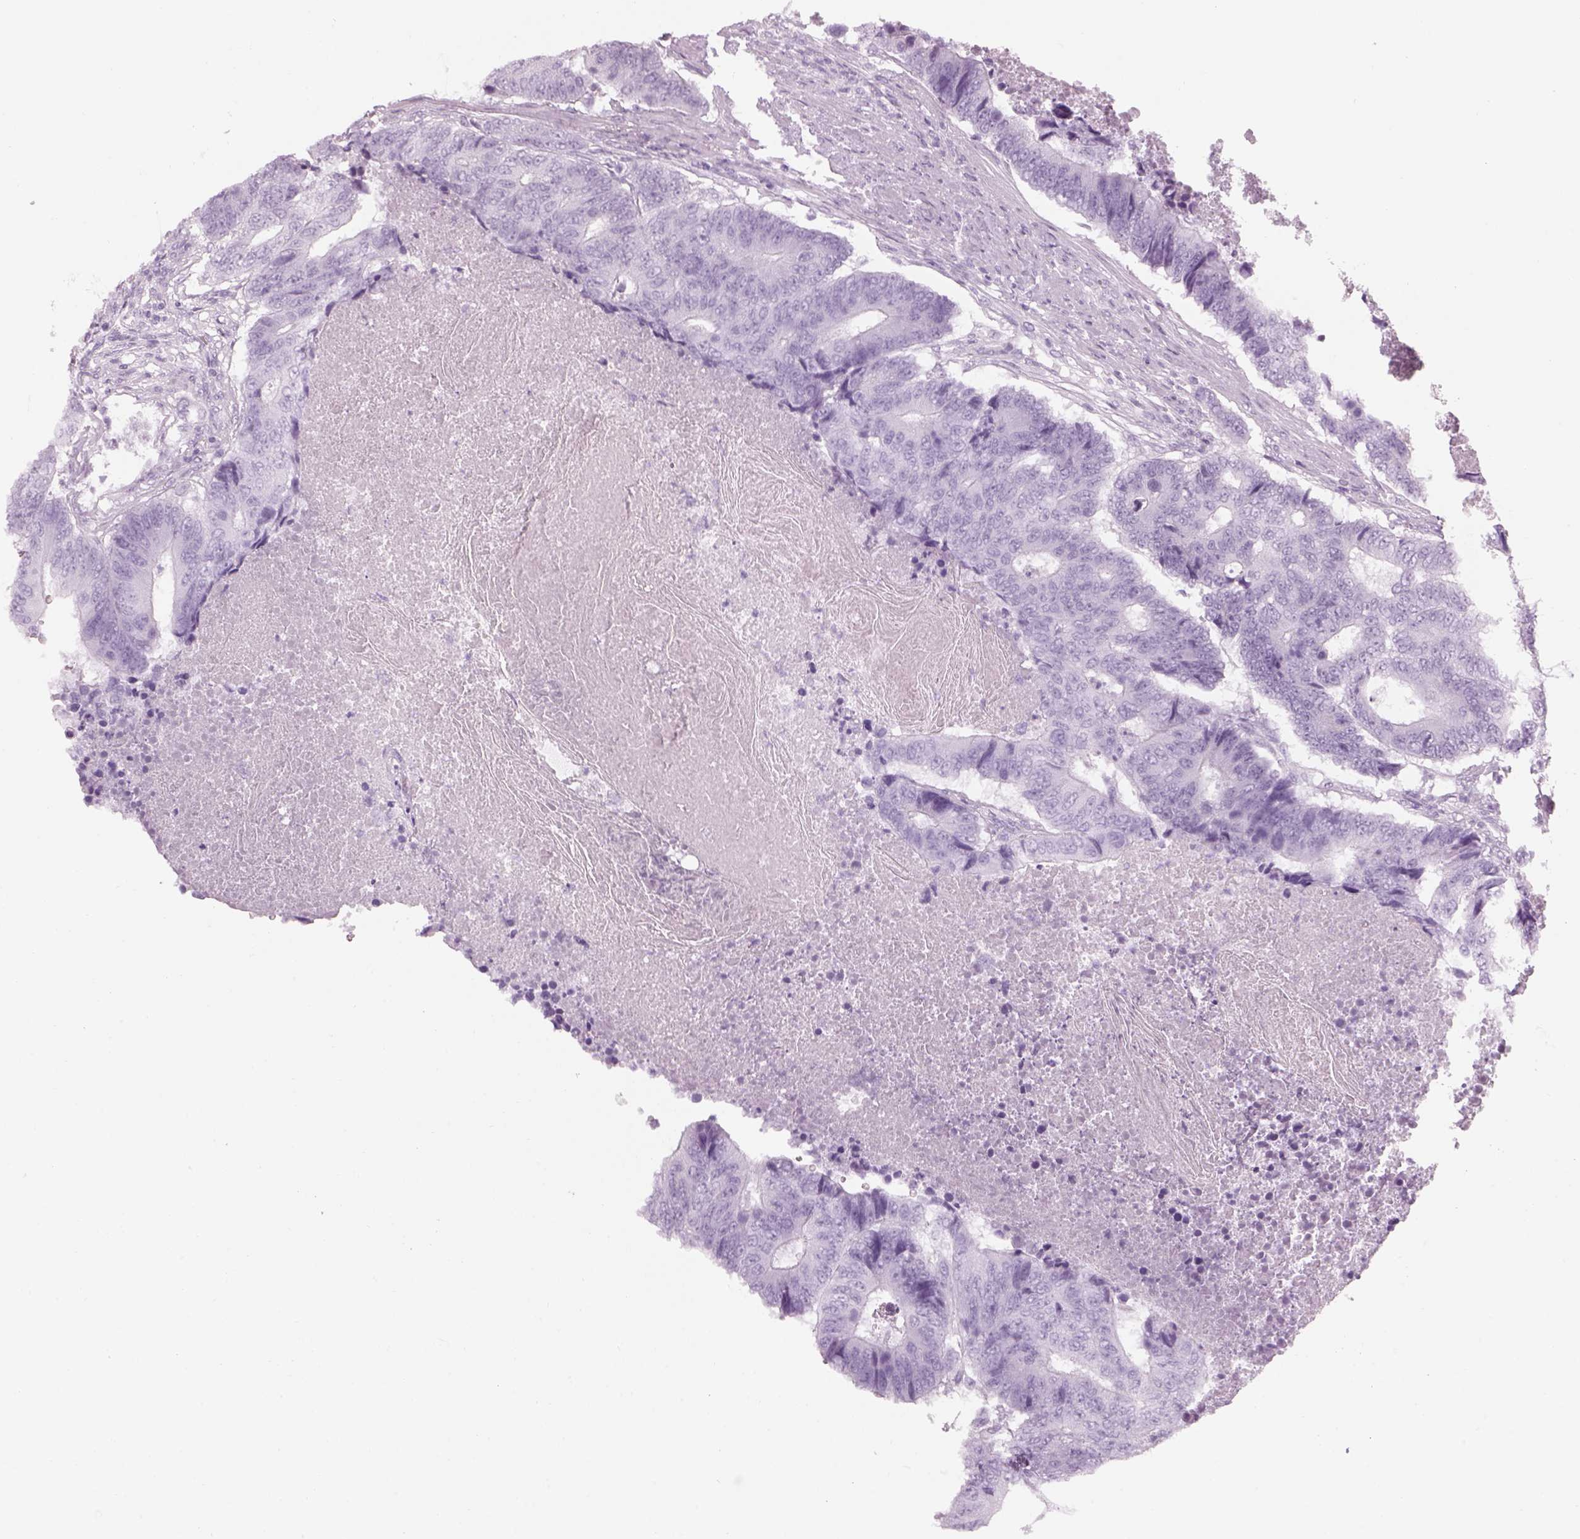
{"staining": {"intensity": "negative", "quantity": "none", "location": "none"}, "tissue": "colorectal cancer", "cell_type": "Tumor cells", "image_type": "cancer", "snomed": [{"axis": "morphology", "description": "Adenocarcinoma, NOS"}, {"axis": "topography", "description": "Colon"}], "caption": "The immunohistochemistry (IHC) image has no significant positivity in tumor cells of colorectal adenocarcinoma tissue.", "gene": "PABPC1L2B", "patient": {"sex": "female", "age": 48}}